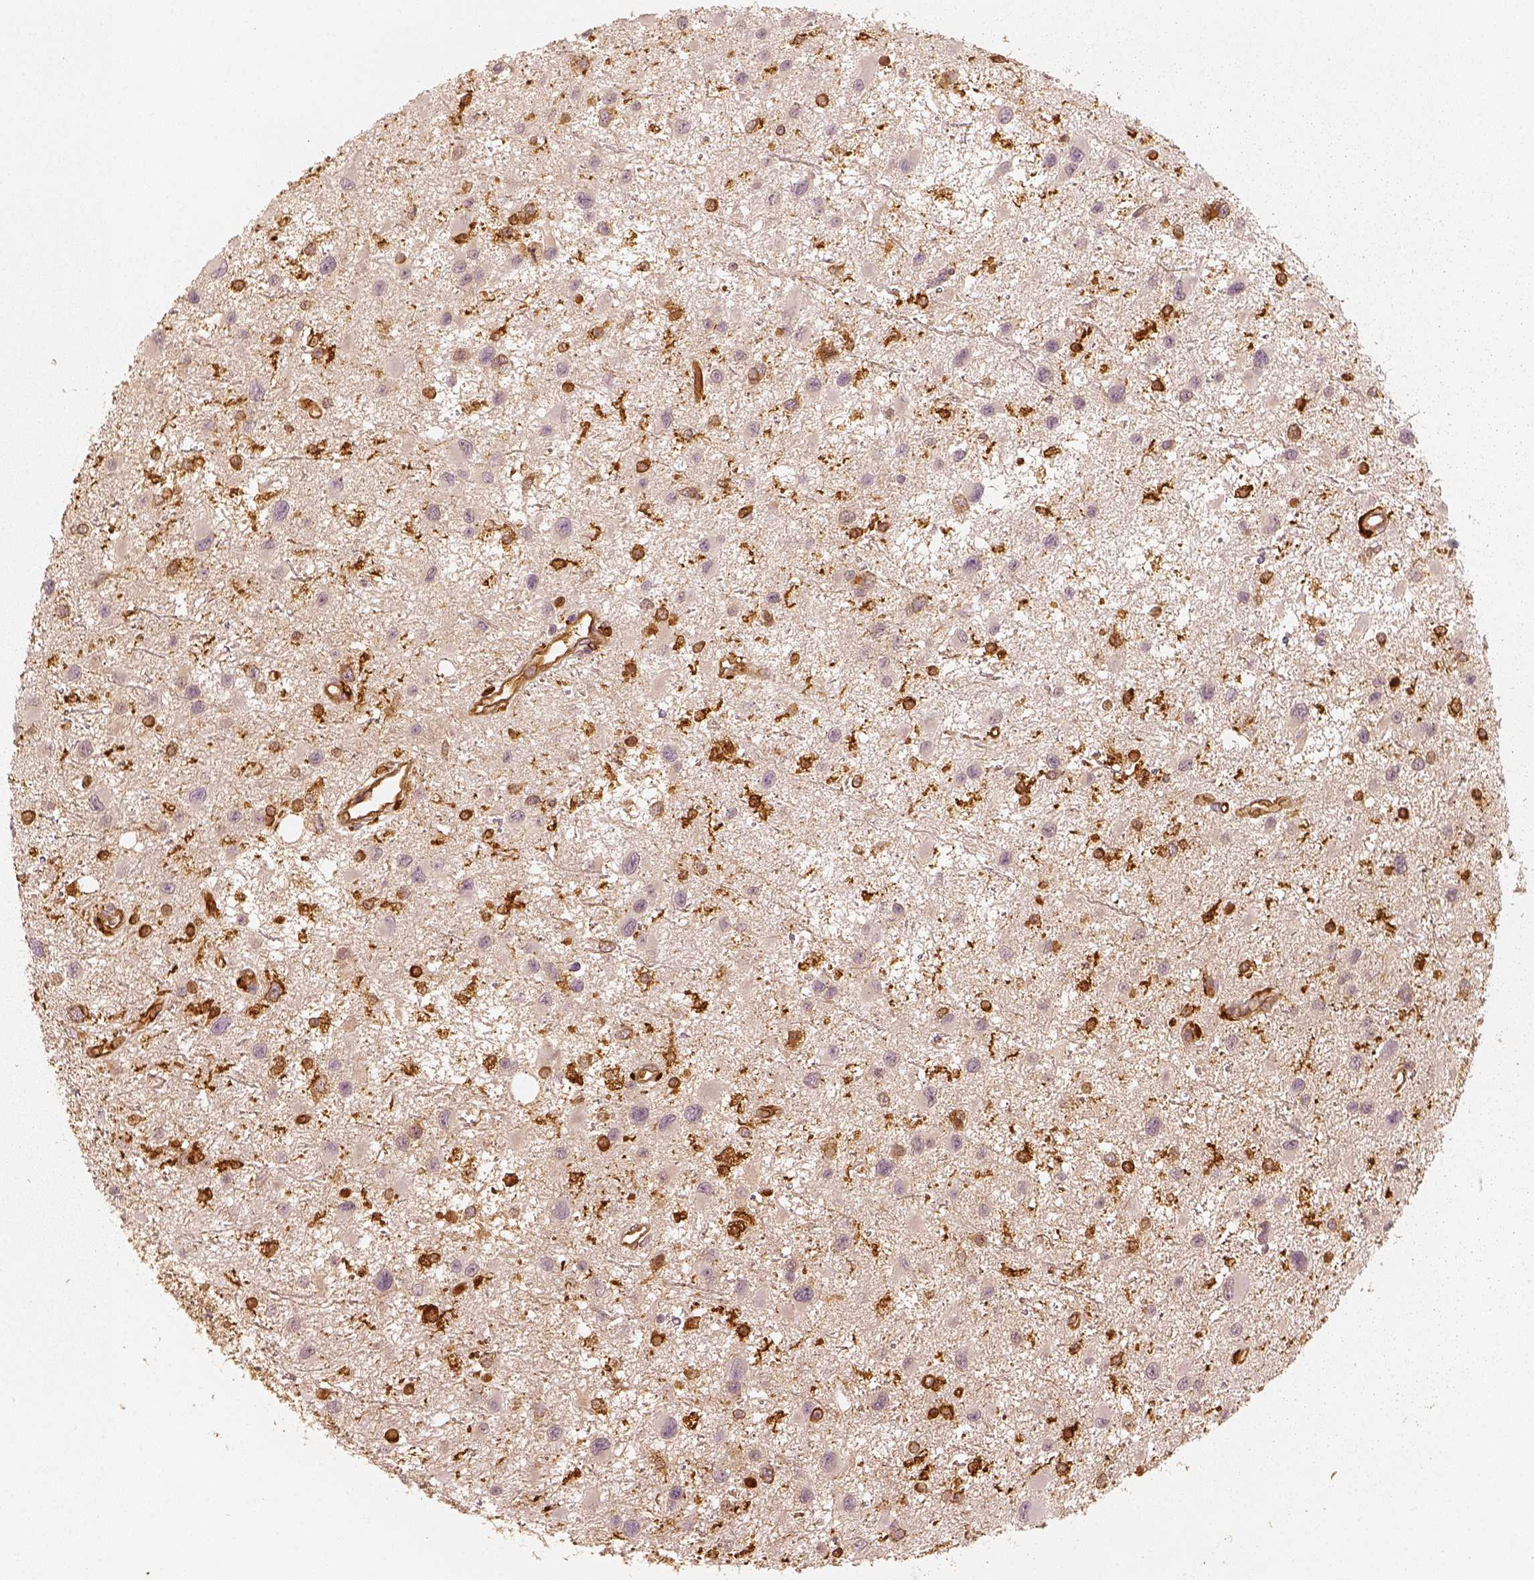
{"staining": {"intensity": "negative", "quantity": "none", "location": "none"}, "tissue": "glioma", "cell_type": "Tumor cells", "image_type": "cancer", "snomed": [{"axis": "morphology", "description": "Glioma, malignant, Low grade"}, {"axis": "topography", "description": "Brain"}], "caption": "IHC histopathology image of human glioma stained for a protein (brown), which displays no staining in tumor cells.", "gene": "FSCN1", "patient": {"sex": "female", "age": 32}}